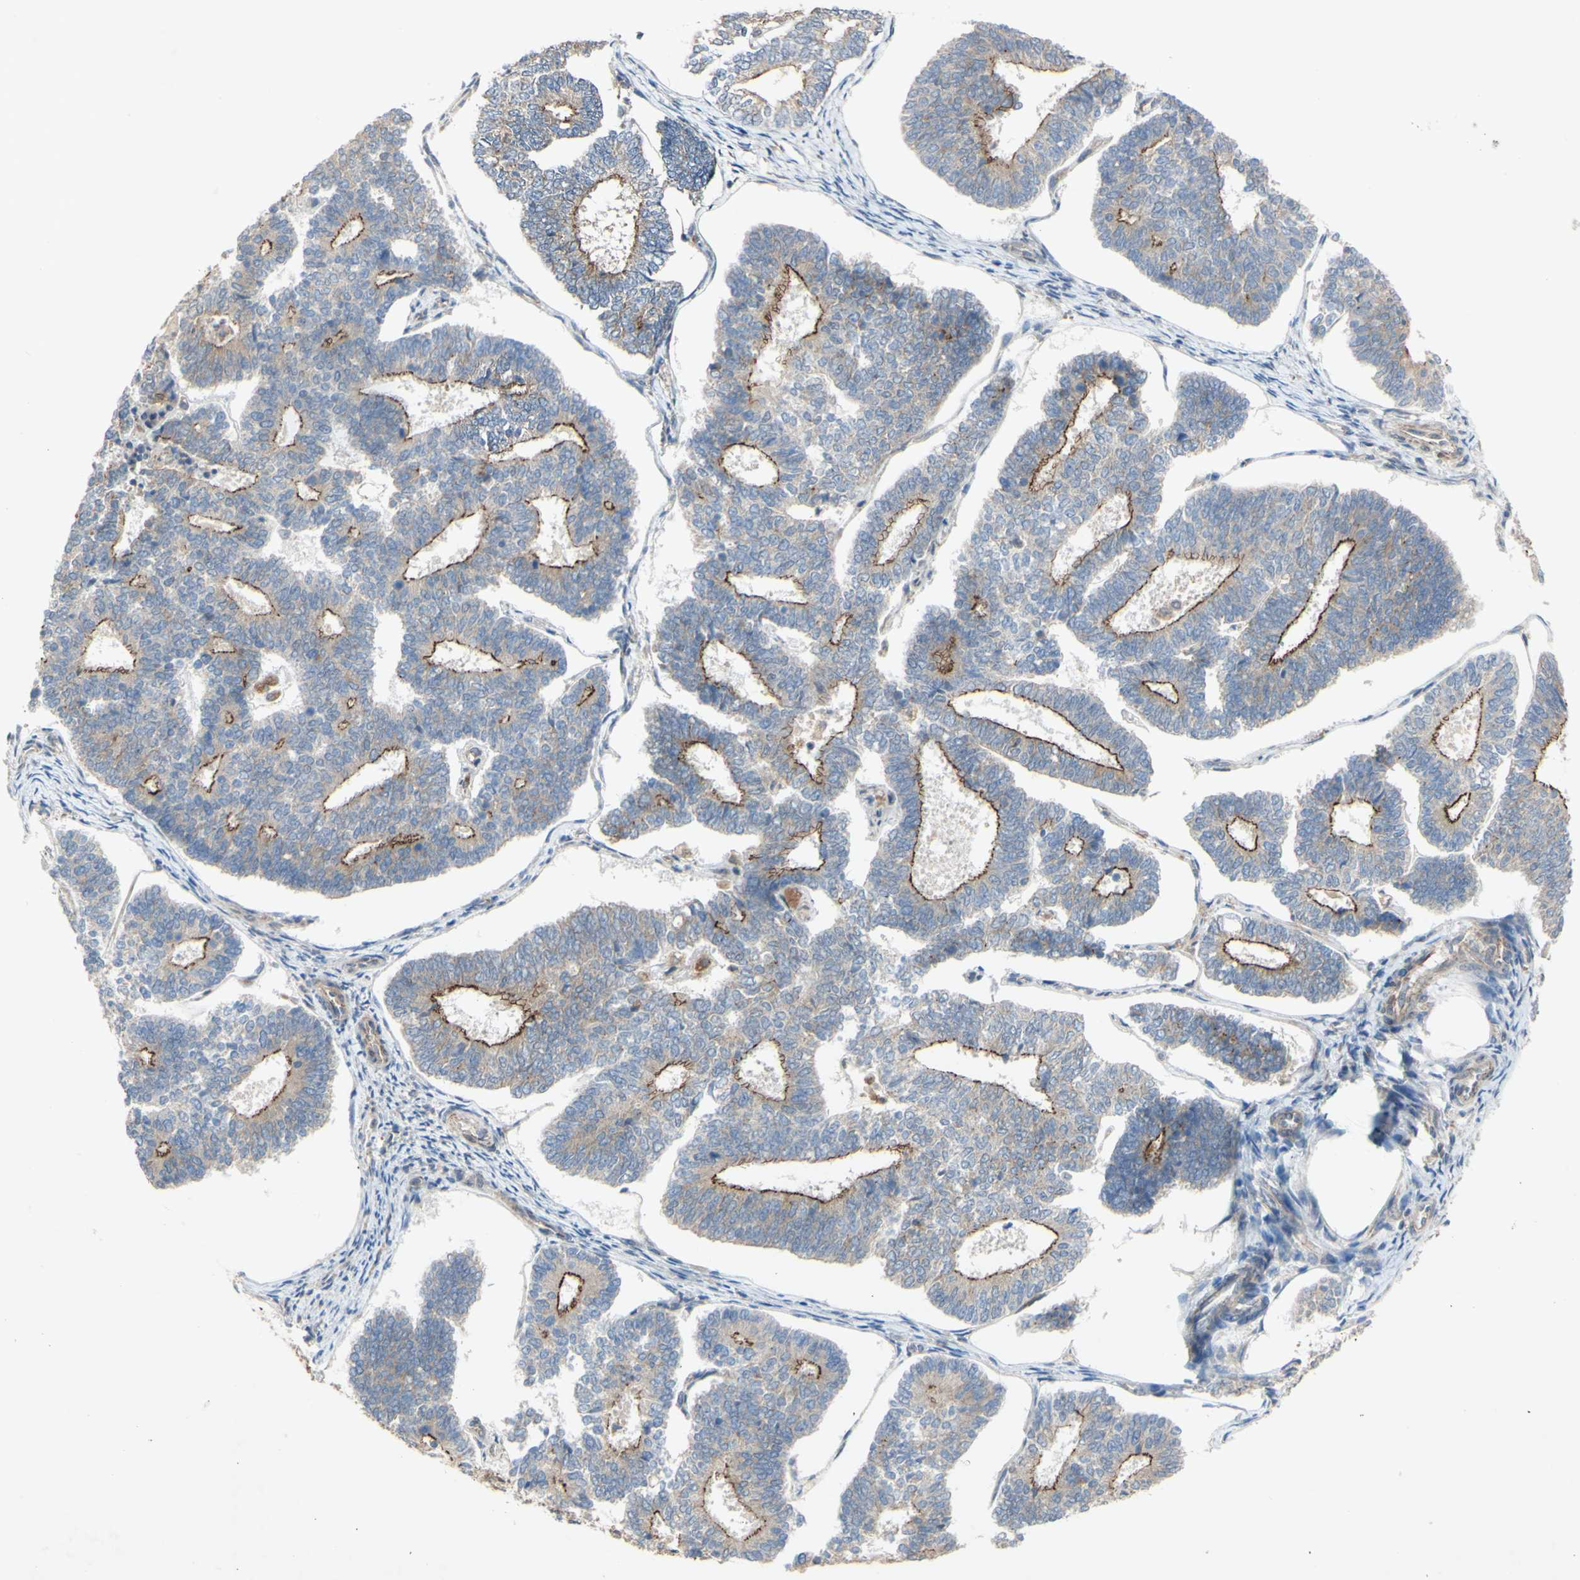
{"staining": {"intensity": "strong", "quantity": "<25%", "location": "cytoplasmic/membranous"}, "tissue": "endometrial cancer", "cell_type": "Tumor cells", "image_type": "cancer", "snomed": [{"axis": "morphology", "description": "Adenocarcinoma, NOS"}, {"axis": "topography", "description": "Endometrium"}], "caption": "The histopathology image shows staining of endometrial cancer, revealing strong cytoplasmic/membranous protein expression (brown color) within tumor cells. The staining was performed using DAB (3,3'-diaminobenzidine), with brown indicating positive protein expression. Nuclei are stained blue with hematoxylin.", "gene": "PDGFB", "patient": {"sex": "female", "age": 70}}